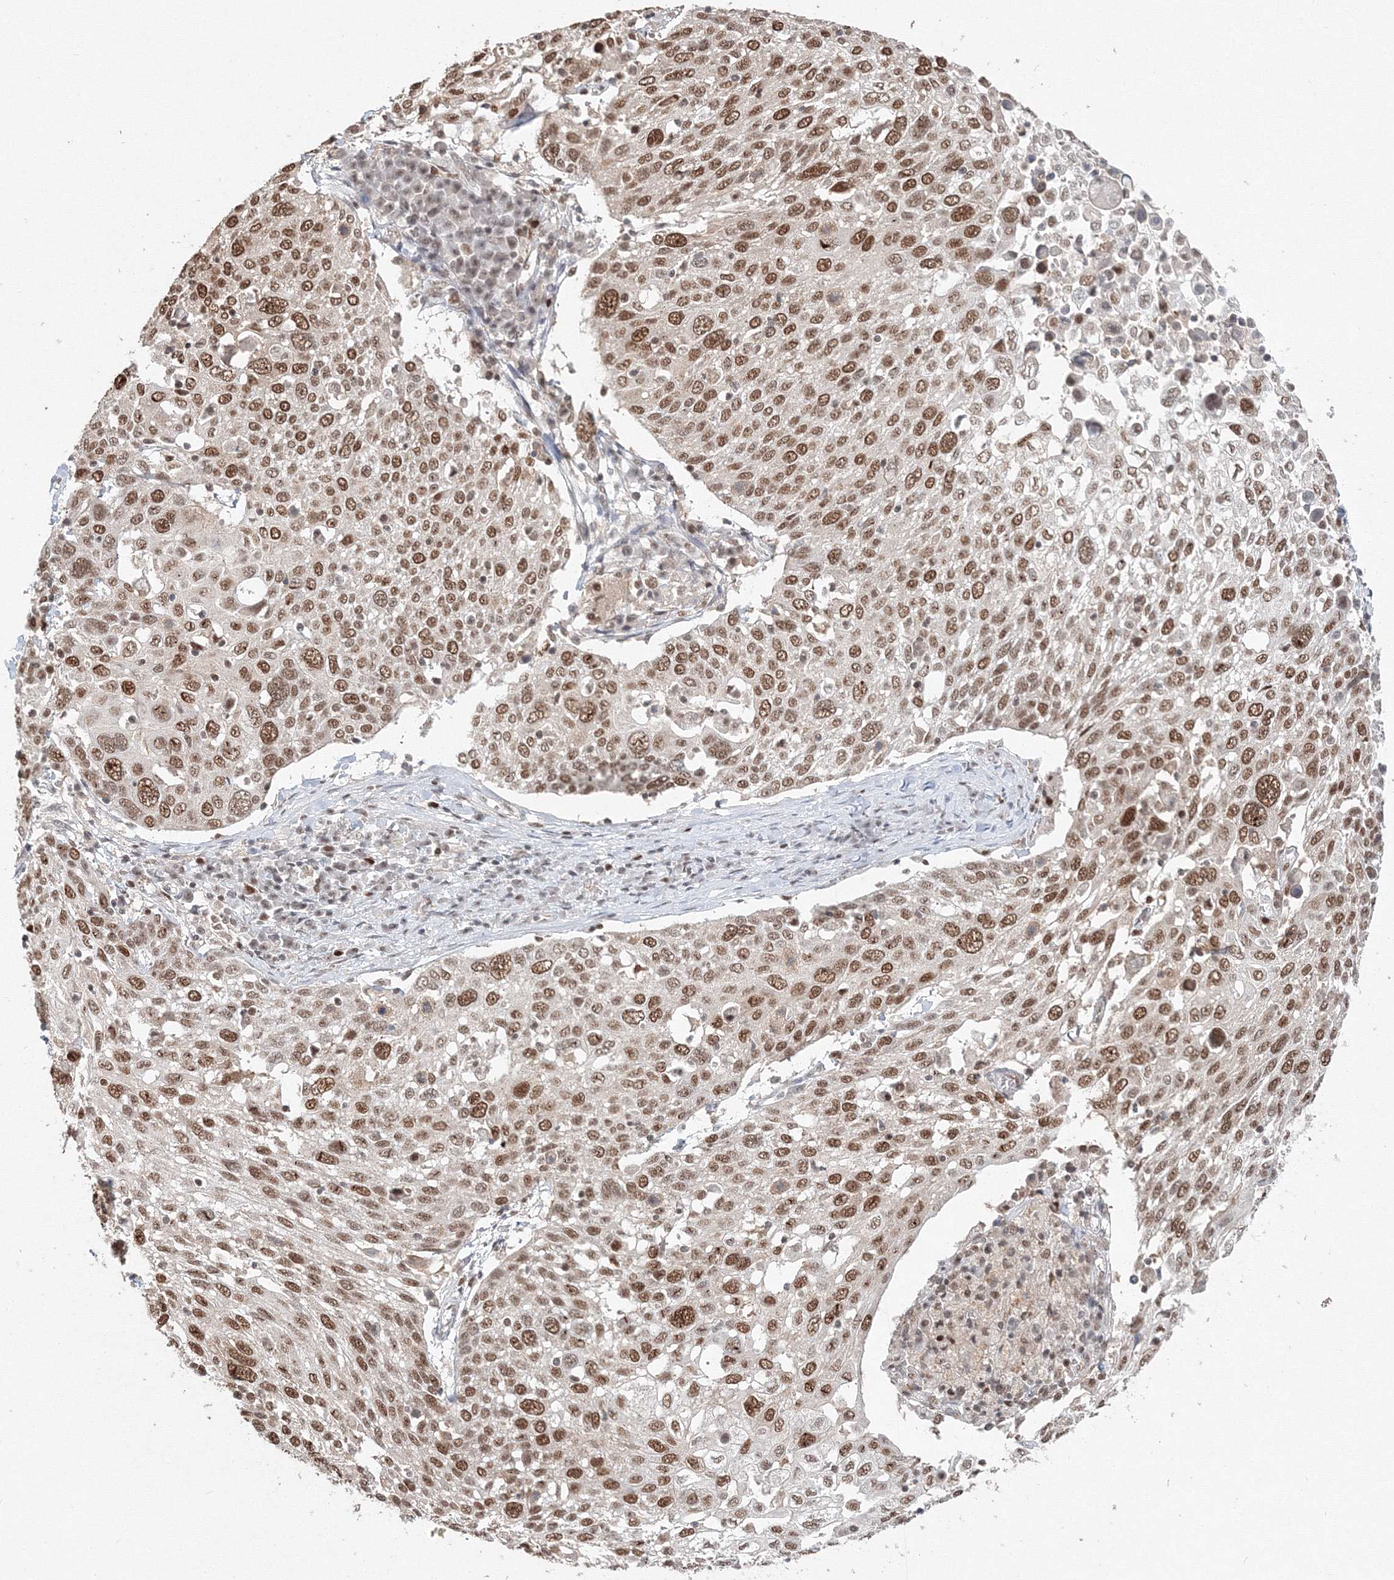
{"staining": {"intensity": "moderate", "quantity": ">75%", "location": "nuclear"}, "tissue": "lung cancer", "cell_type": "Tumor cells", "image_type": "cancer", "snomed": [{"axis": "morphology", "description": "Squamous cell carcinoma, NOS"}, {"axis": "topography", "description": "Lung"}], "caption": "This is a histology image of IHC staining of squamous cell carcinoma (lung), which shows moderate staining in the nuclear of tumor cells.", "gene": "IWS1", "patient": {"sex": "male", "age": 65}}